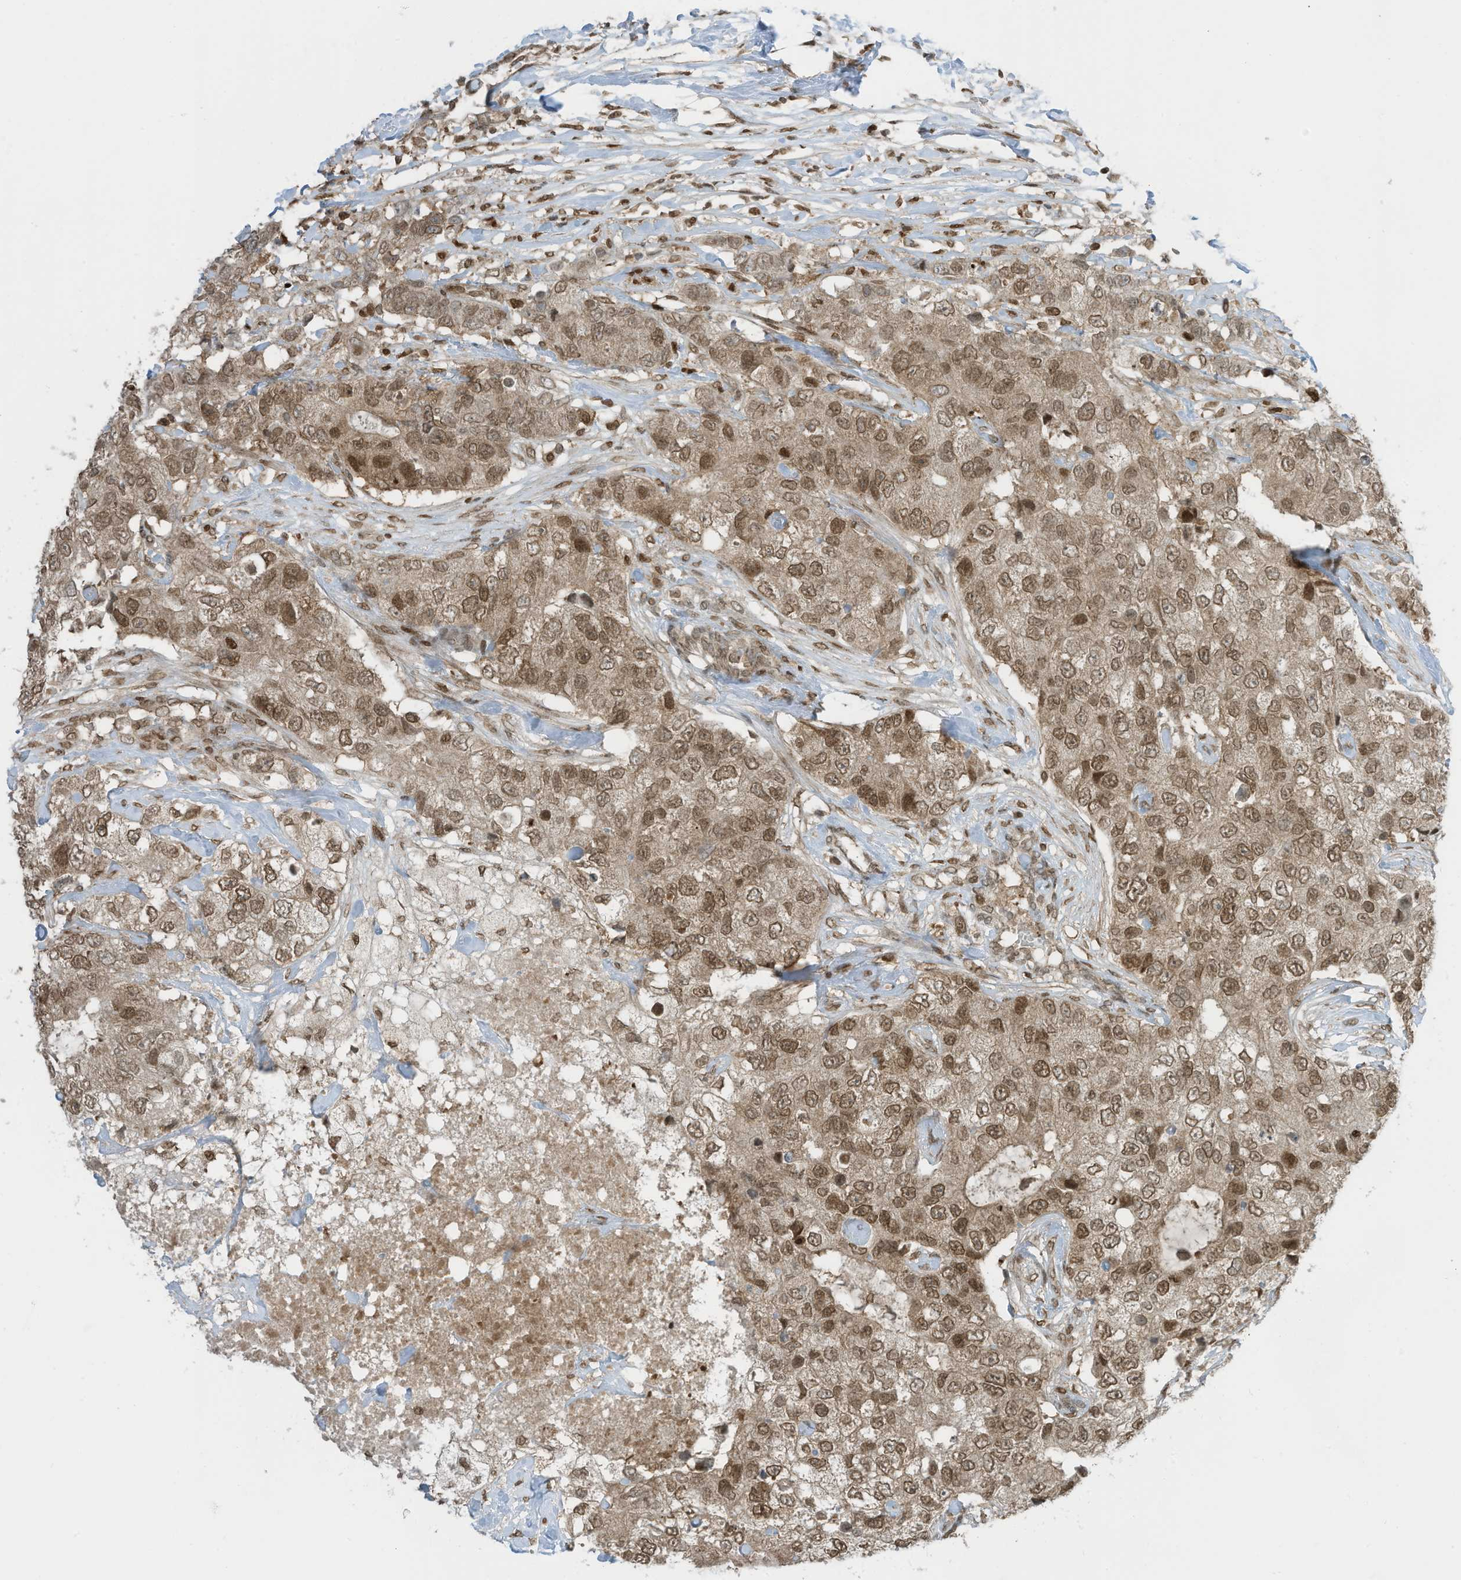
{"staining": {"intensity": "moderate", "quantity": "25%-75%", "location": "cytoplasmic/membranous,nuclear"}, "tissue": "breast cancer", "cell_type": "Tumor cells", "image_type": "cancer", "snomed": [{"axis": "morphology", "description": "Duct carcinoma"}, {"axis": "topography", "description": "Breast"}], "caption": "Tumor cells show moderate cytoplasmic/membranous and nuclear positivity in approximately 25%-75% of cells in breast cancer (invasive ductal carcinoma).", "gene": "KPNB1", "patient": {"sex": "female", "age": 62}}